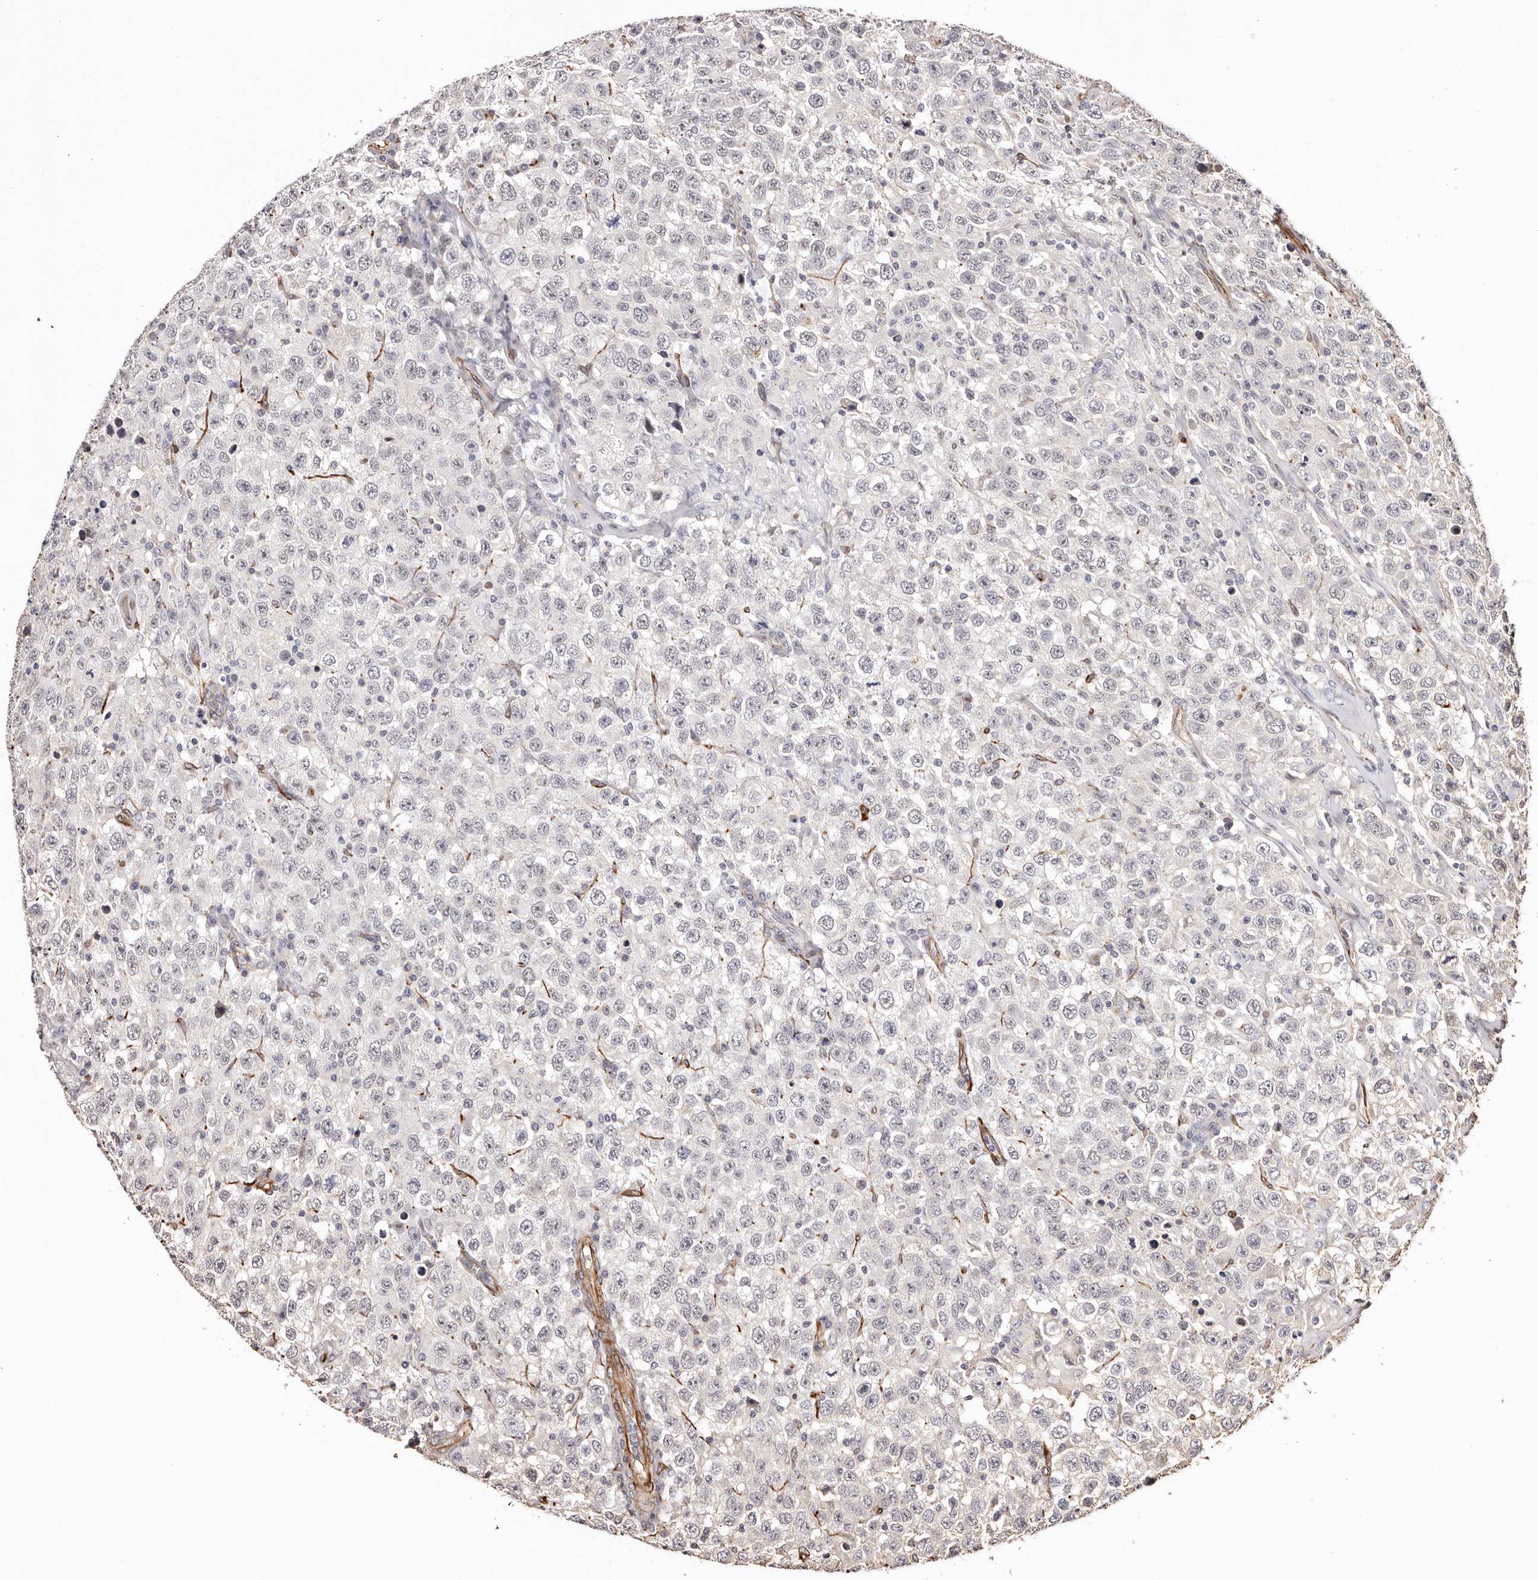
{"staining": {"intensity": "negative", "quantity": "none", "location": "none"}, "tissue": "testis cancer", "cell_type": "Tumor cells", "image_type": "cancer", "snomed": [{"axis": "morphology", "description": "Seminoma, NOS"}, {"axis": "topography", "description": "Testis"}], "caption": "DAB immunohistochemical staining of human testis cancer (seminoma) reveals no significant staining in tumor cells. Nuclei are stained in blue.", "gene": "ZNF557", "patient": {"sex": "male", "age": 41}}